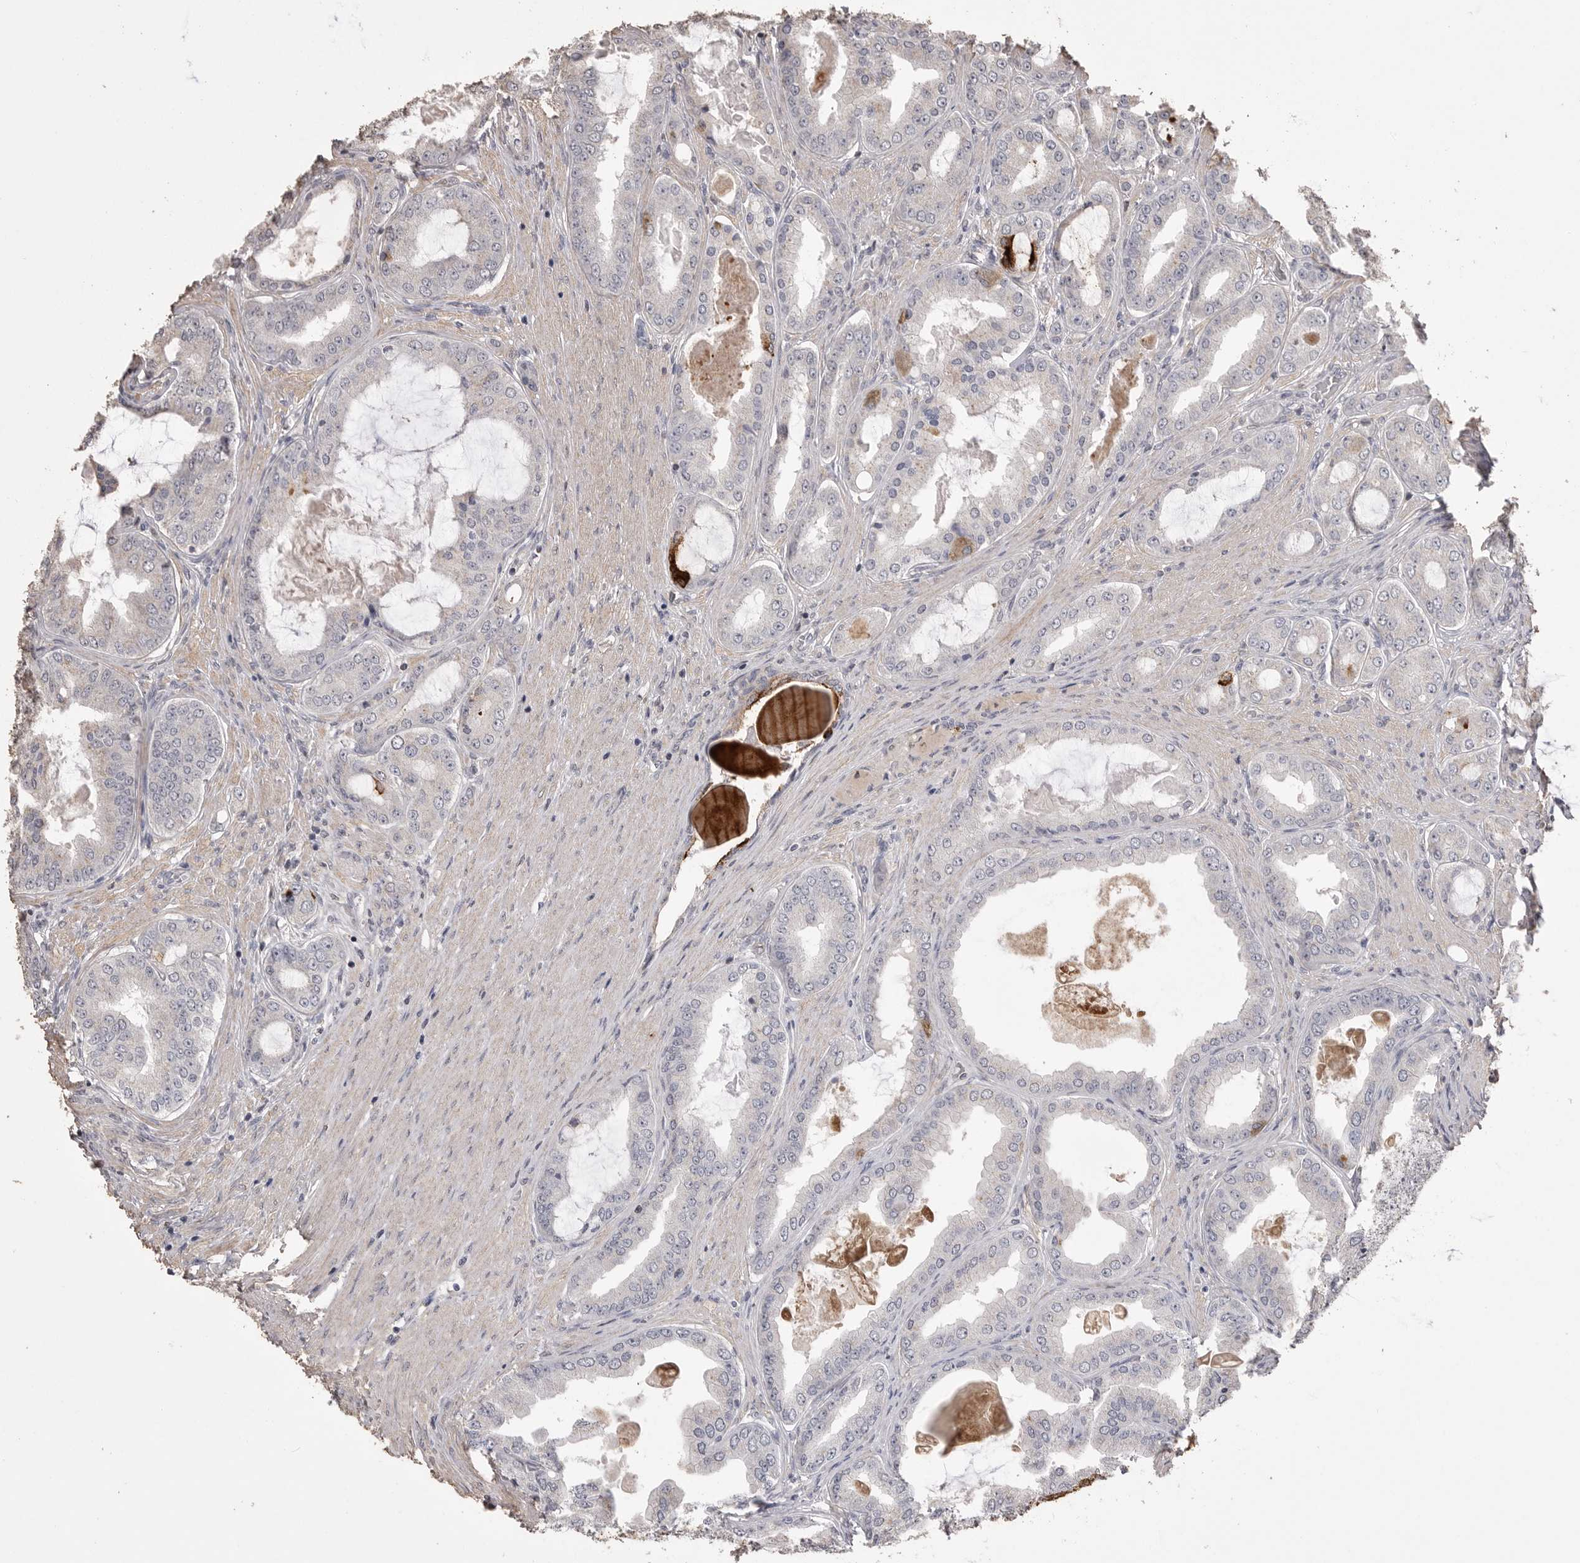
{"staining": {"intensity": "negative", "quantity": "none", "location": "none"}, "tissue": "prostate cancer", "cell_type": "Tumor cells", "image_type": "cancer", "snomed": [{"axis": "morphology", "description": "Adenocarcinoma, High grade"}, {"axis": "topography", "description": "Prostate"}], "caption": "IHC histopathology image of human high-grade adenocarcinoma (prostate) stained for a protein (brown), which reveals no staining in tumor cells.", "gene": "MMP7", "patient": {"sex": "male", "age": 60}}